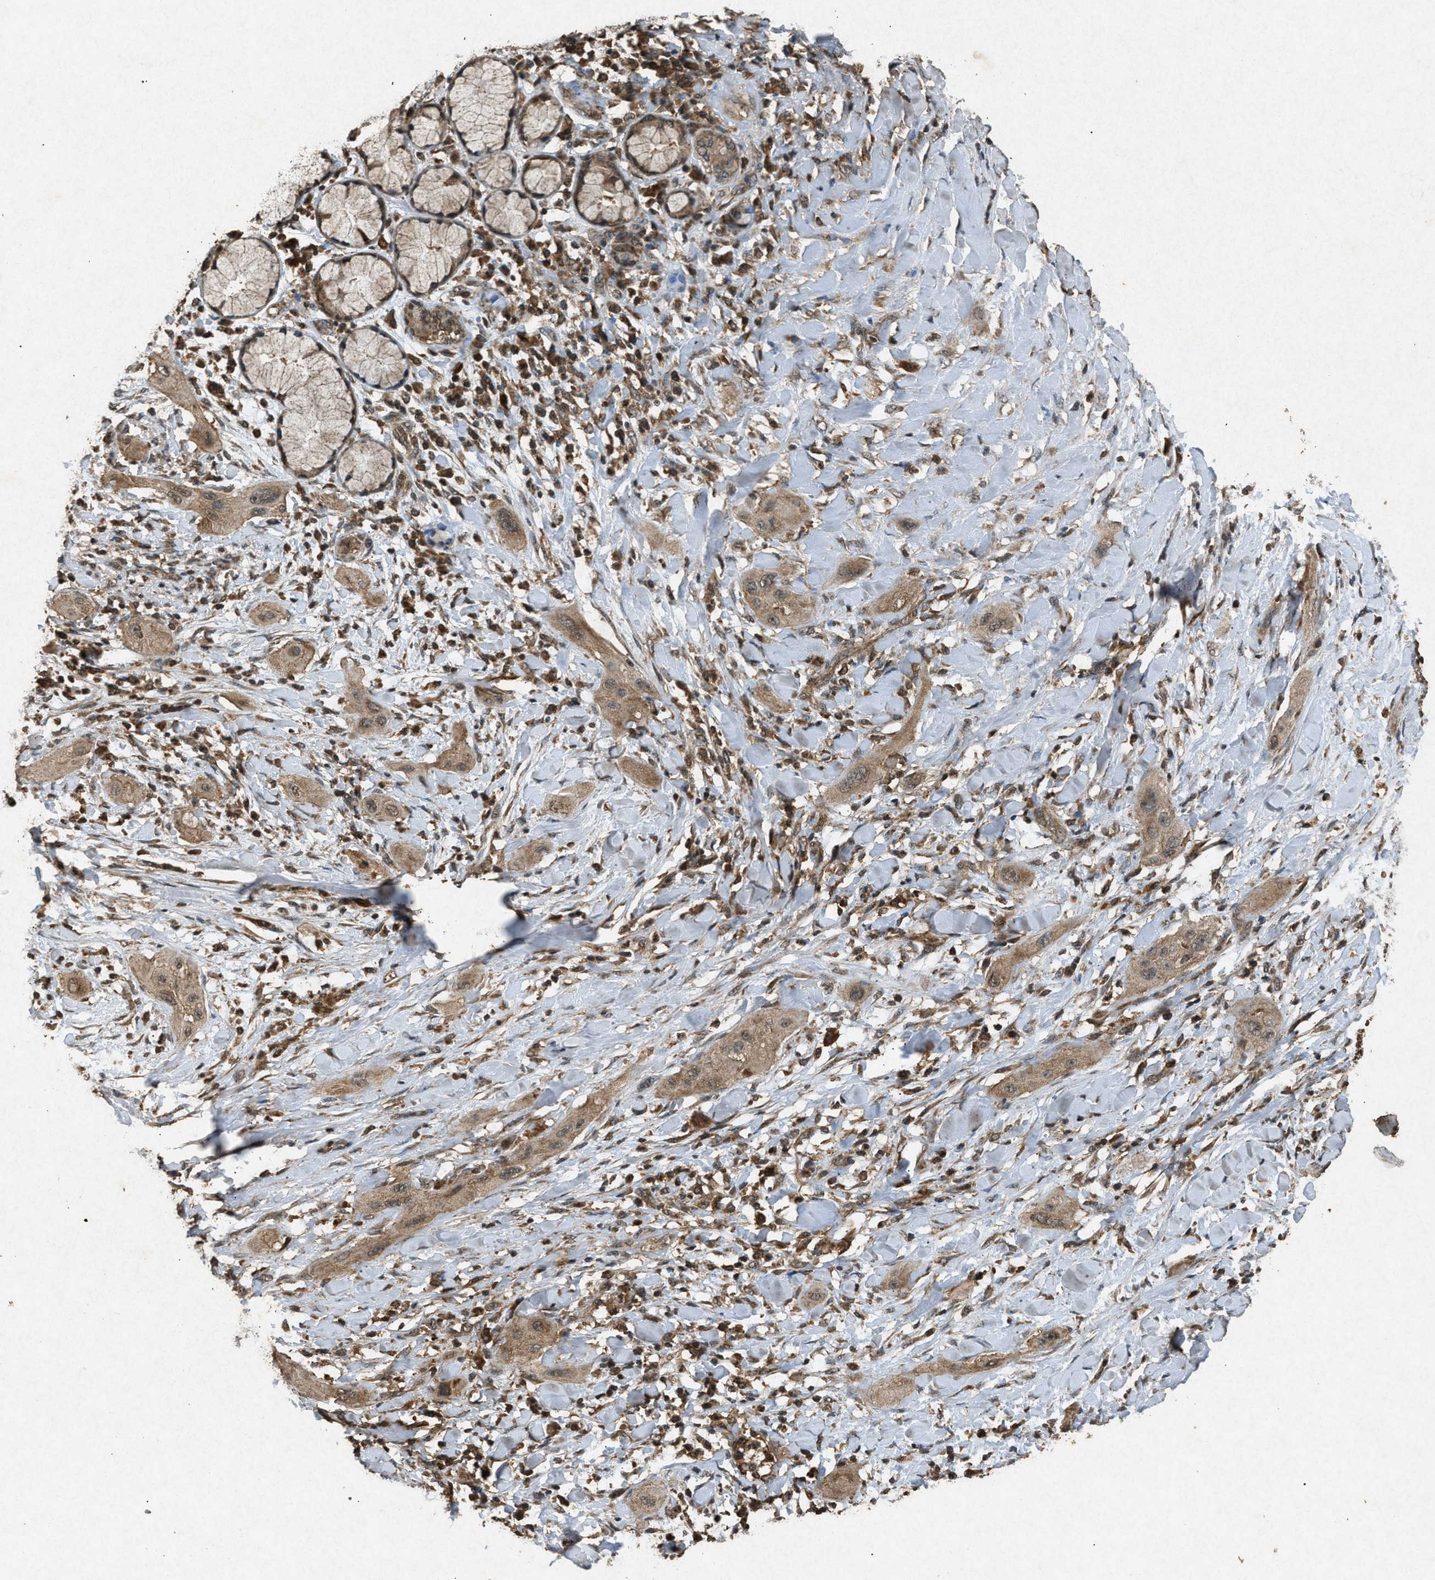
{"staining": {"intensity": "moderate", "quantity": ">75%", "location": "cytoplasmic/membranous"}, "tissue": "lung cancer", "cell_type": "Tumor cells", "image_type": "cancer", "snomed": [{"axis": "morphology", "description": "Squamous cell carcinoma, NOS"}, {"axis": "topography", "description": "Lung"}], "caption": "IHC micrograph of neoplastic tissue: human lung squamous cell carcinoma stained using immunohistochemistry demonstrates medium levels of moderate protein expression localized specifically in the cytoplasmic/membranous of tumor cells, appearing as a cytoplasmic/membranous brown color.", "gene": "OAS1", "patient": {"sex": "female", "age": 47}}